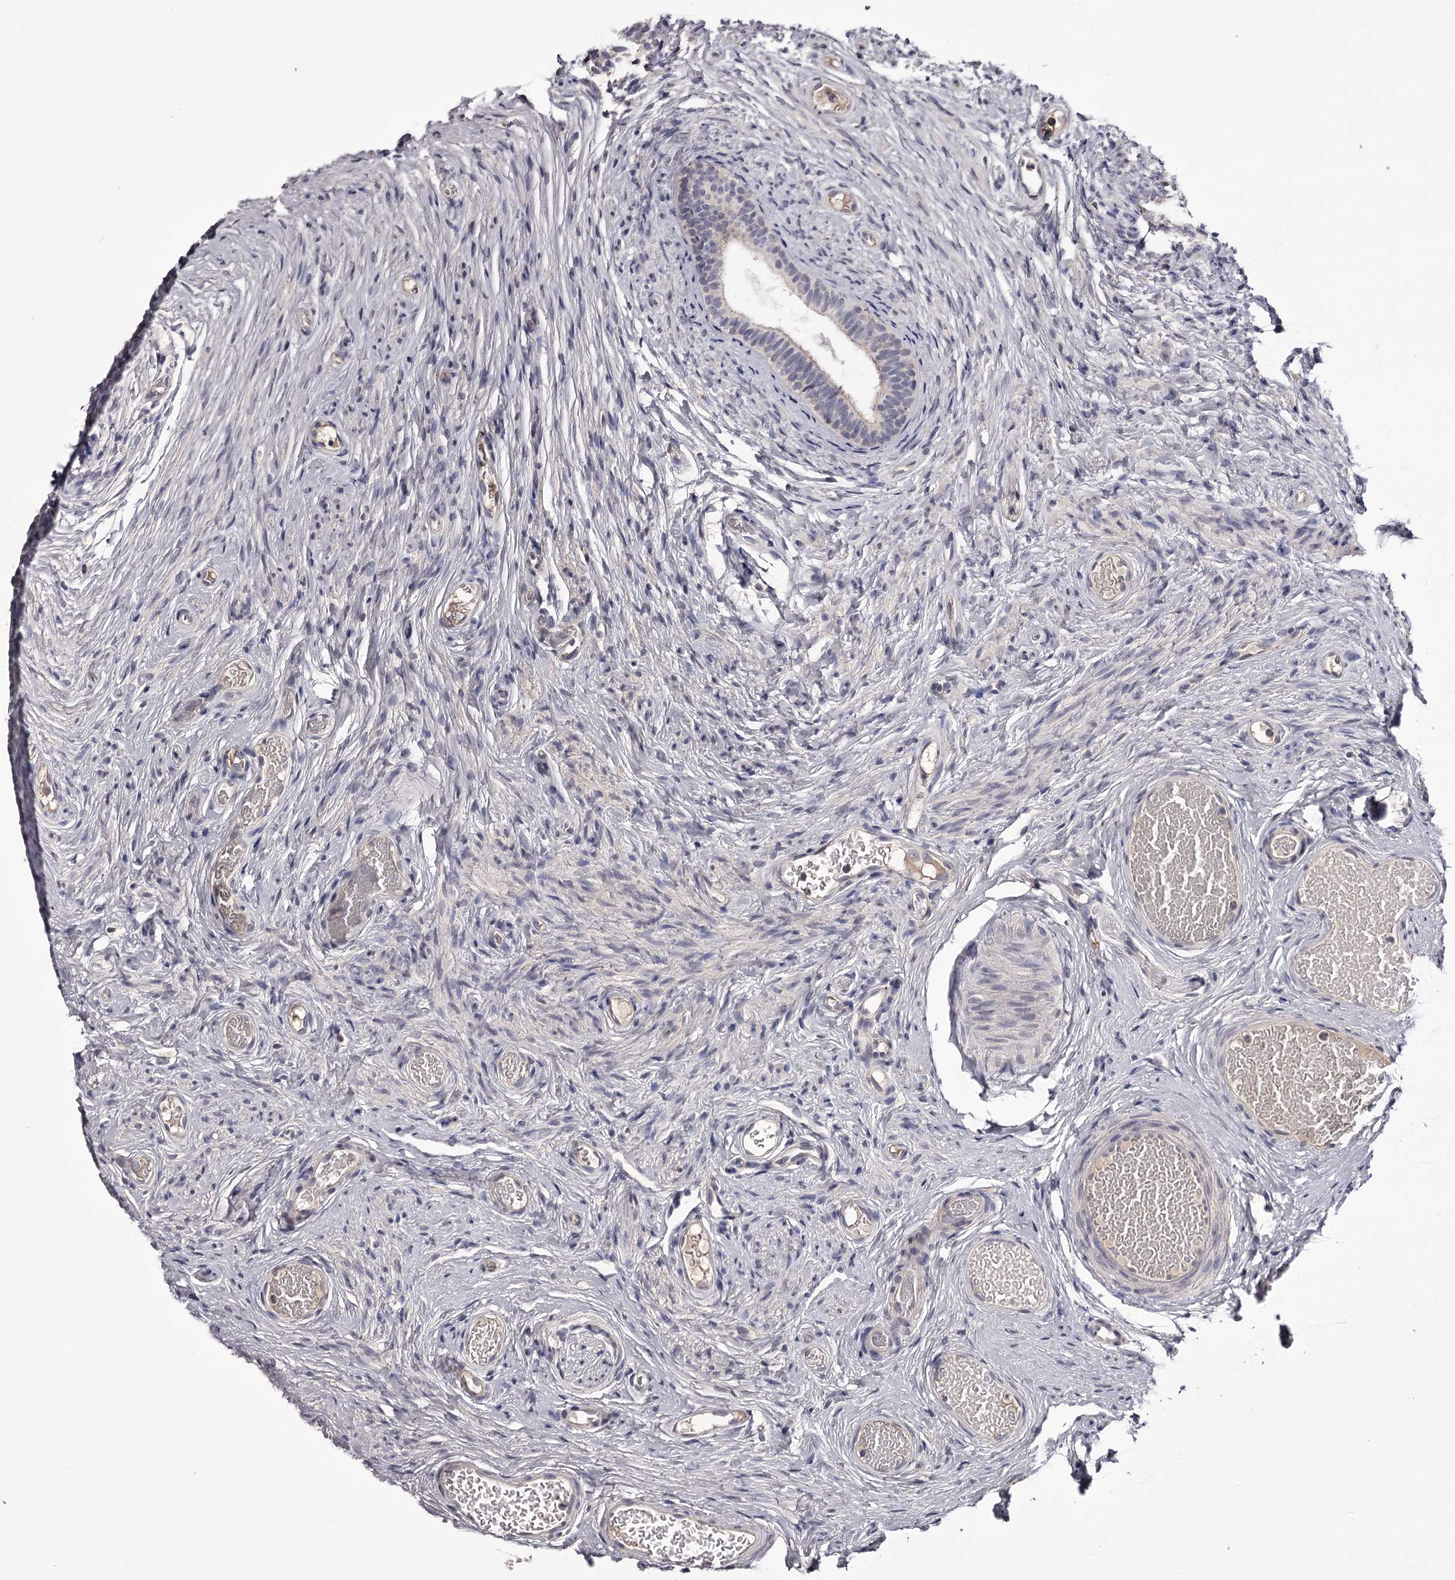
{"staining": {"intensity": "negative", "quantity": "none", "location": "none"}, "tissue": "epididymis", "cell_type": "Glandular cells", "image_type": "normal", "snomed": [{"axis": "morphology", "description": "Normal tissue, NOS"}, {"axis": "topography", "description": "Epididymis"}], "caption": "Image shows no protein positivity in glandular cells of normal epididymis.", "gene": "PRM2", "patient": {"sex": "male", "age": 9}}